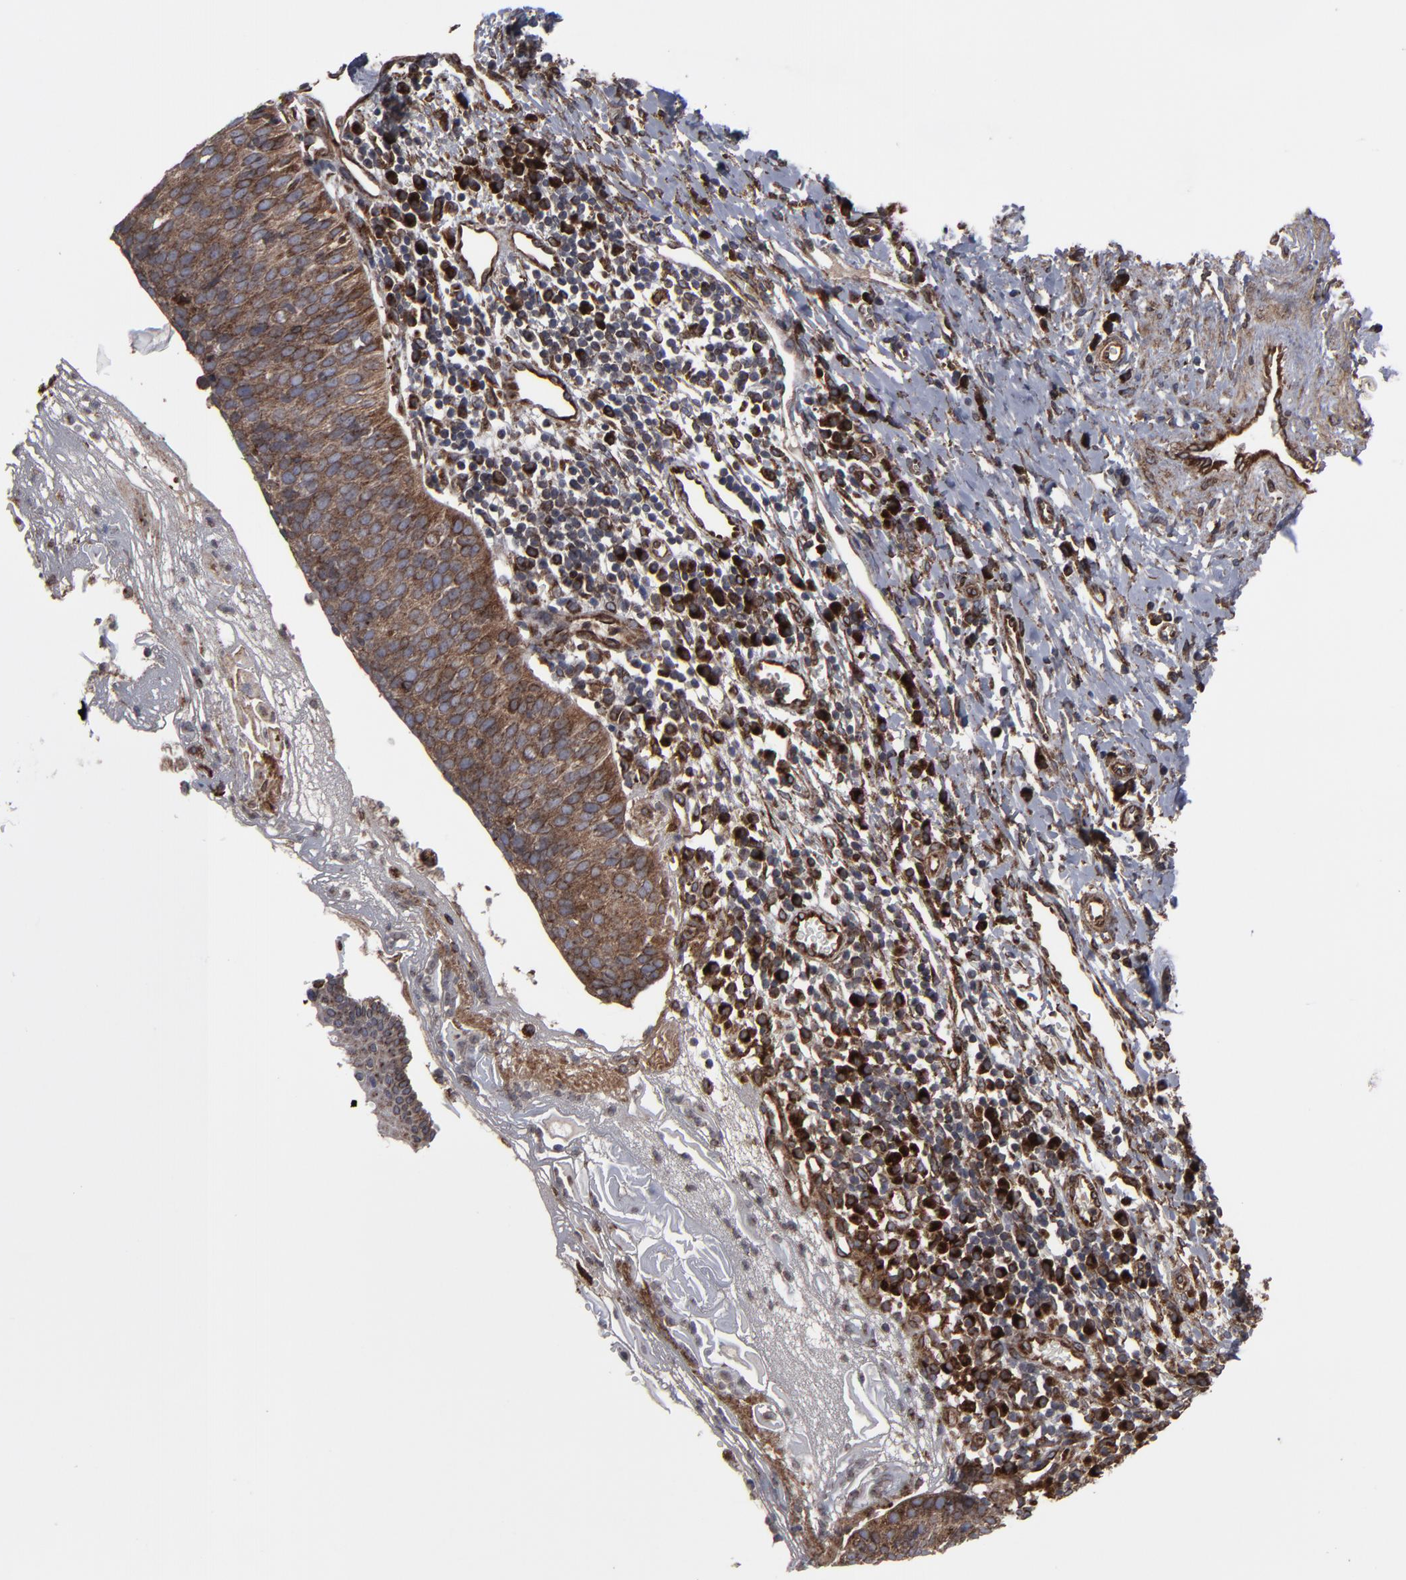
{"staining": {"intensity": "strong", "quantity": ">75%", "location": "cytoplasmic/membranous"}, "tissue": "cervical cancer", "cell_type": "Tumor cells", "image_type": "cancer", "snomed": [{"axis": "morphology", "description": "Normal tissue, NOS"}, {"axis": "morphology", "description": "Squamous cell carcinoma, NOS"}, {"axis": "topography", "description": "Cervix"}], "caption": "Cervical cancer stained for a protein (brown) exhibits strong cytoplasmic/membranous positive positivity in about >75% of tumor cells.", "gene": "CNIH1", "patient": {"sex": "female", "age": 39}}